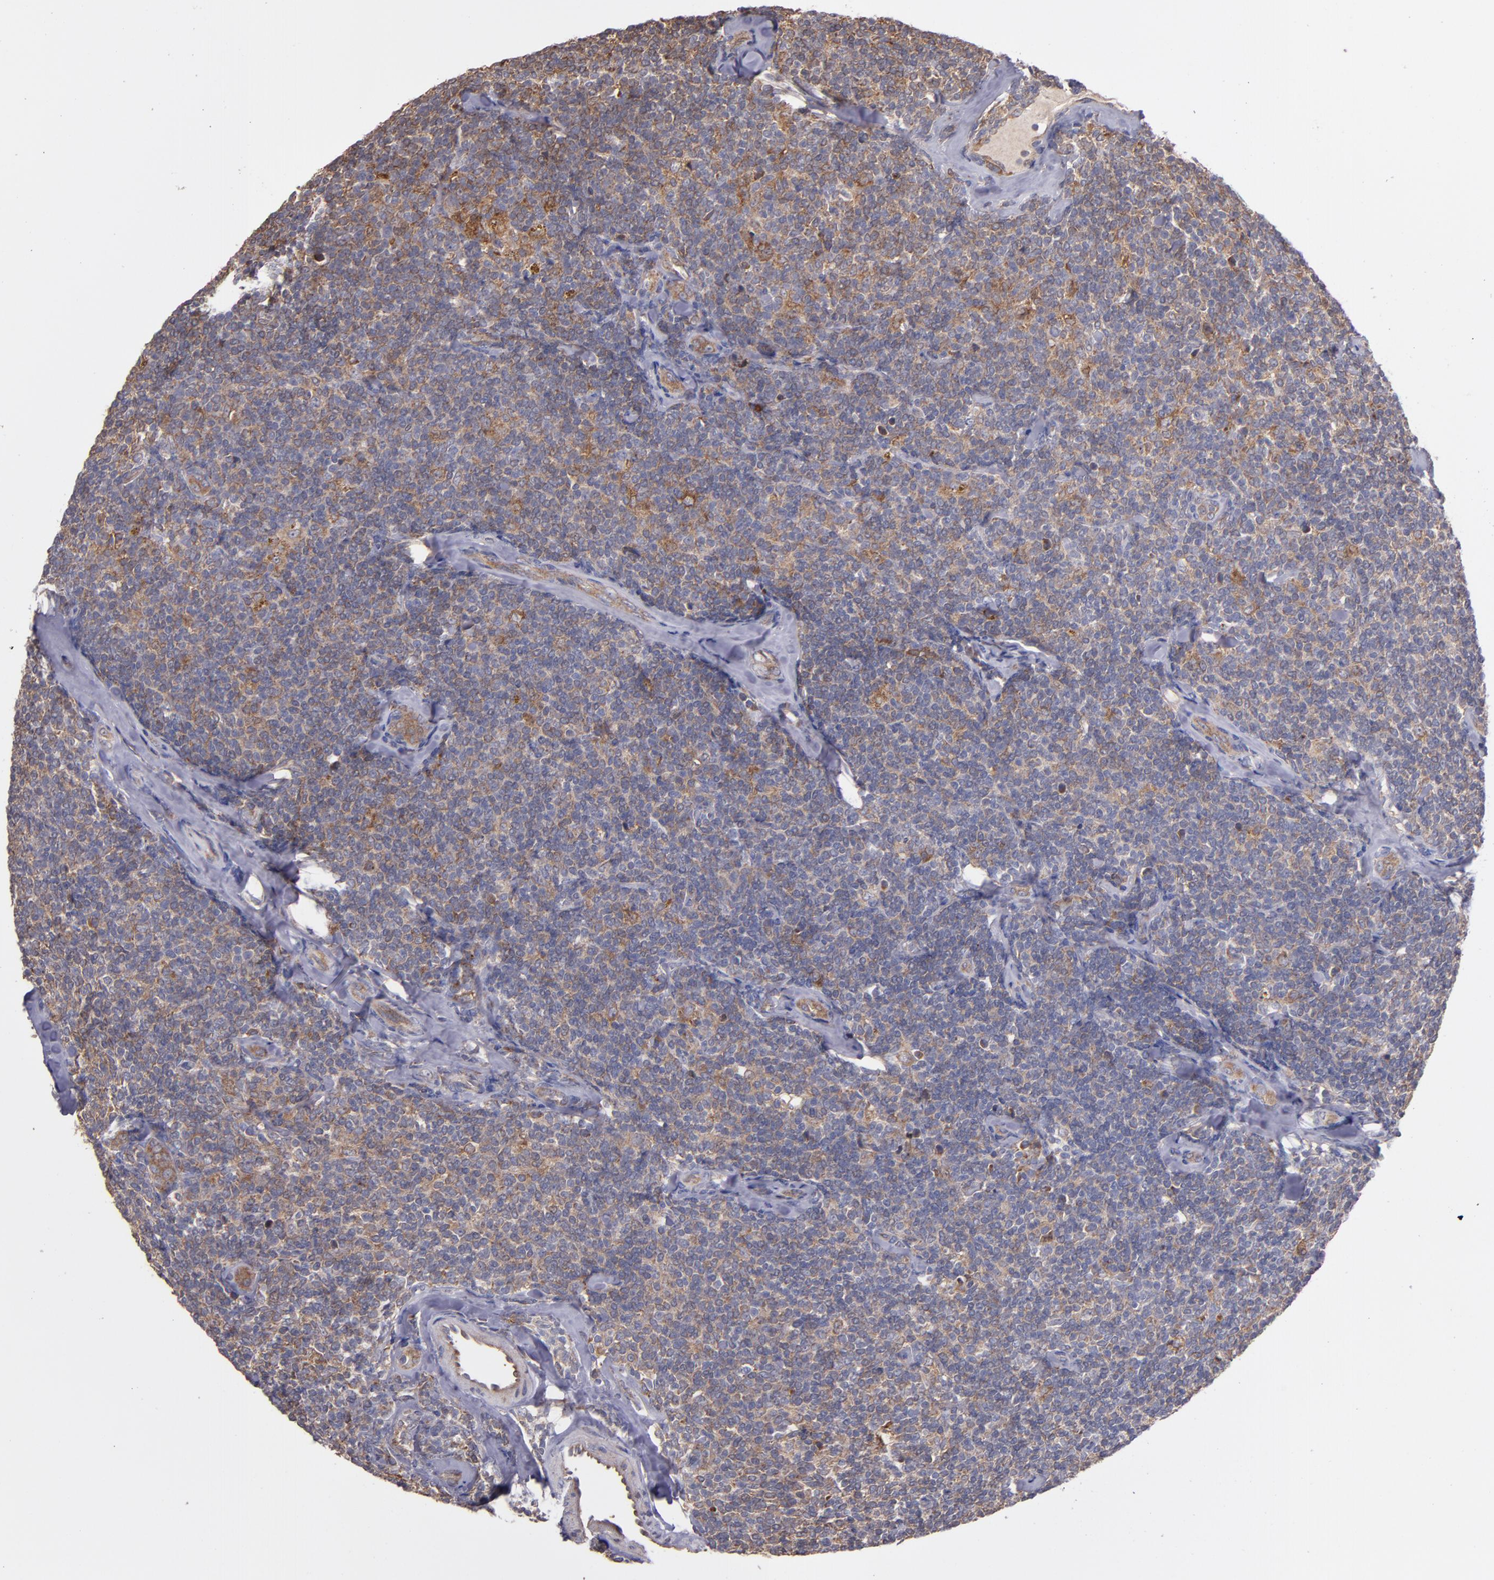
{"staining": {"intensity": "moderate", "quantity": "<25%", "location": "cytoplasmic/membranous"}, "tissue": "lymphoma", "cell_type": "Tumor cells", "image_type": "cancer", "snomed": [{"axis": "morphology", "description": "Malignant lymphoma, non-Hodgkin's type, Low grade"}, {"axis": "topography", "description": "Lymph node"}], "caption": "Moderate cytoplasmic/membranous protein expression is identified in approximately <25% of tumor cells in lymphoma. (Stains: DAB (3,3'-diaminobenzidine) in brown, nuclei in blue, Microscopy: brightfield microscopy at high magnification).", "gene": "IFIH1", "patient": {"sex": "female", "age": 56}}